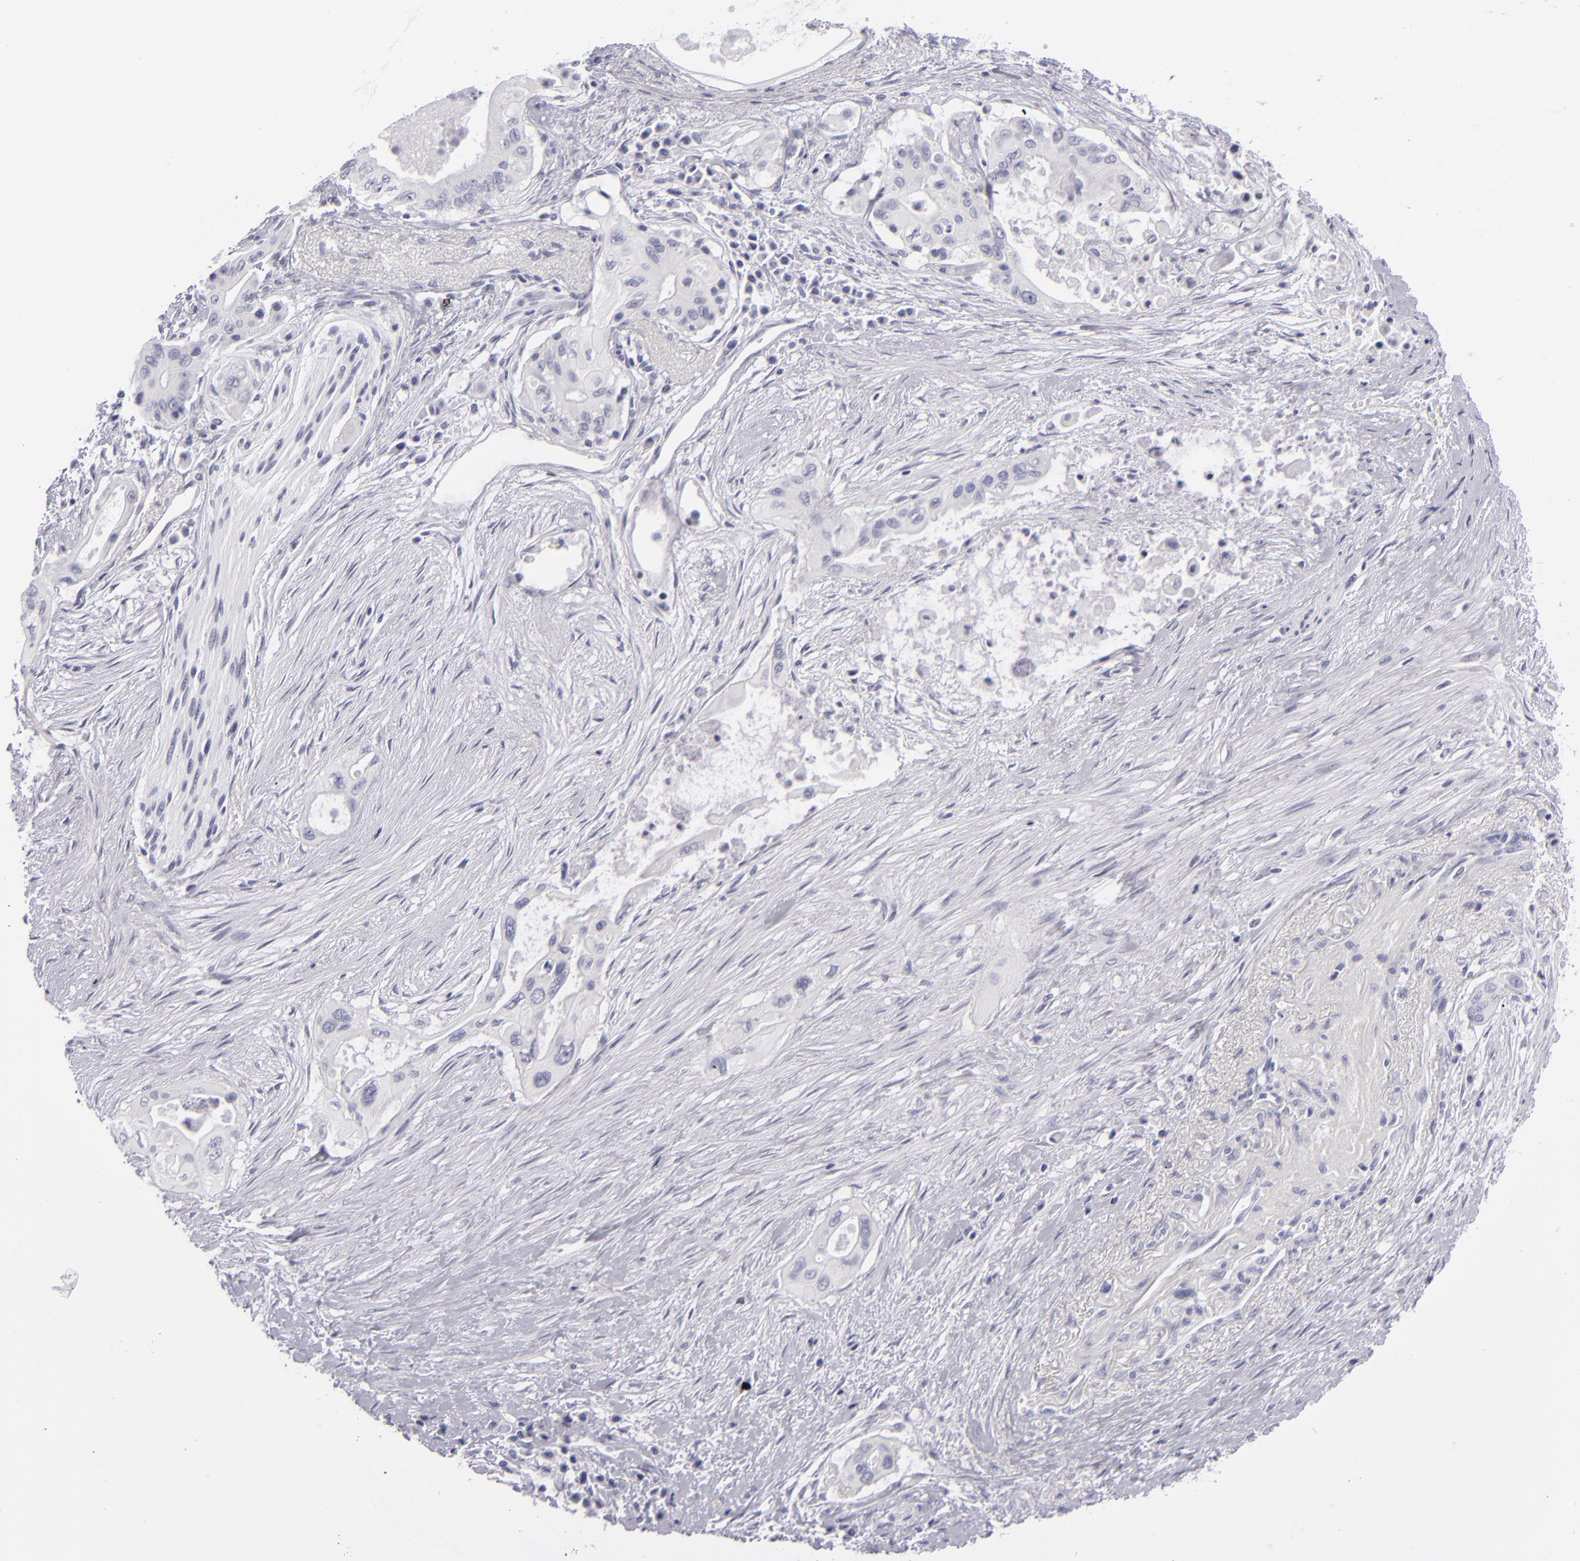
{"staining": {"intensity": "negative", "quantity": "none", "location": "none"}, "tissue": "pancreatic cancer", "cell_type": "Tumor cells", "image_type": "cancer", "snomed": [{"axis": "morphology", "description": "Adenocarcinoma, NOS"}, {"axis": "topography", "description": "Pancreas"}], "caption": "This is an immunohistochemistry (IHC) photomicrograph of human pancreatic cancer. There is no staining in tumor cells.", "gene": "VIL1", "patient": {"sex": "male", "age": 77}}